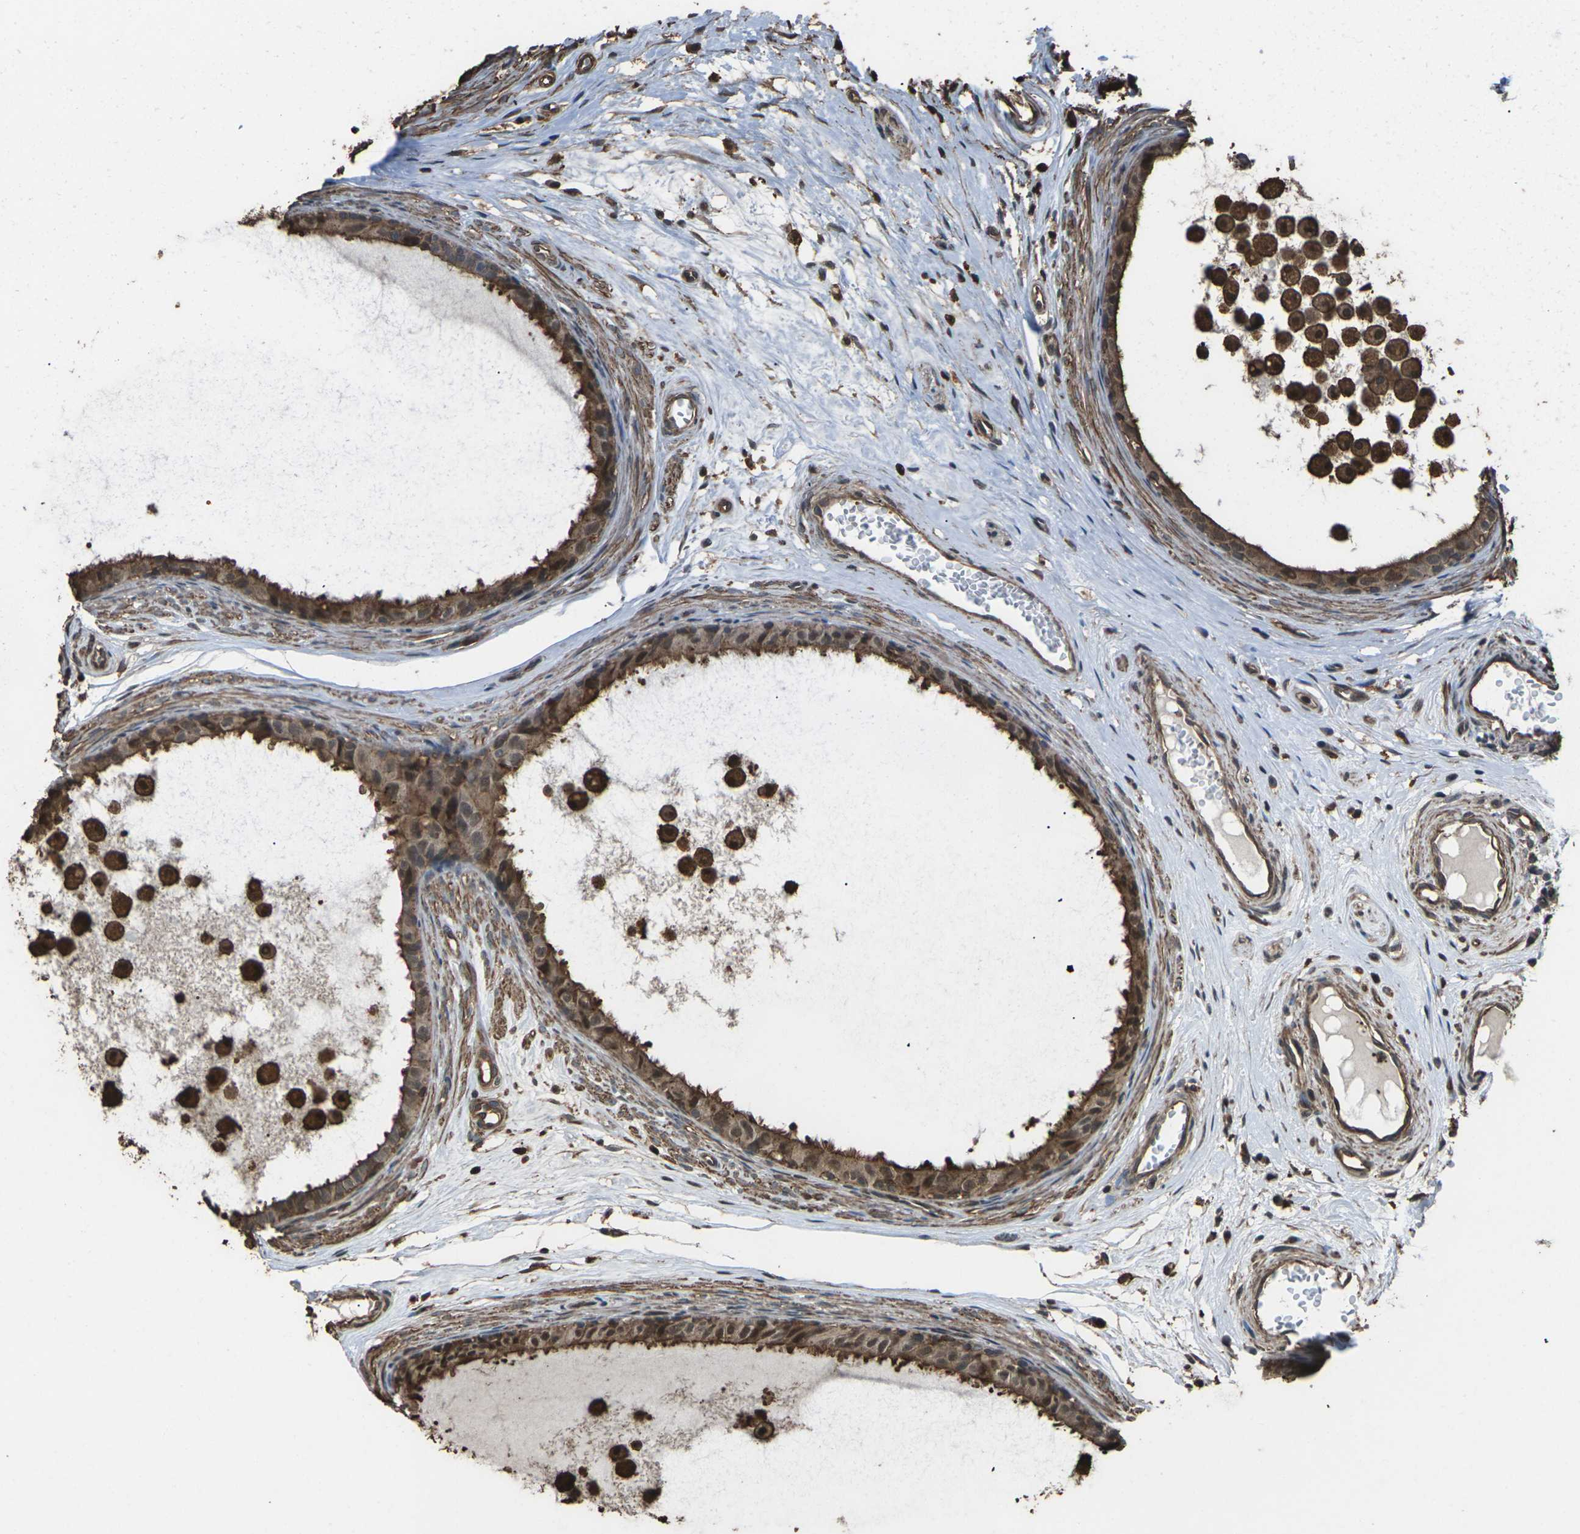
{"staining": {"intensity": "moderate", "quantity": ">75%", "location": "cytoplasmic/membranous,nuclear"}, "tissue": "epididymis", "cell_type": "Glandular cells", "image_type": "normal", "snomed": [{"axis": "morphology", "description": "Normal tissue, NOS"}, {"axis": "morphology", "description": "Inflammation, NOS"}, {"axis": "topography", "description": "Epididymis"}], "caption": "A high-resolution photomicrograph shows immunohistochemistry staining of unremarkable epididymis, which reveals moderate cytoplasmic/membranous,nuclear staining in about >75% of glandular cells.", "gene": "DHPS", "patient": {"sex": "male", "age": 85}}